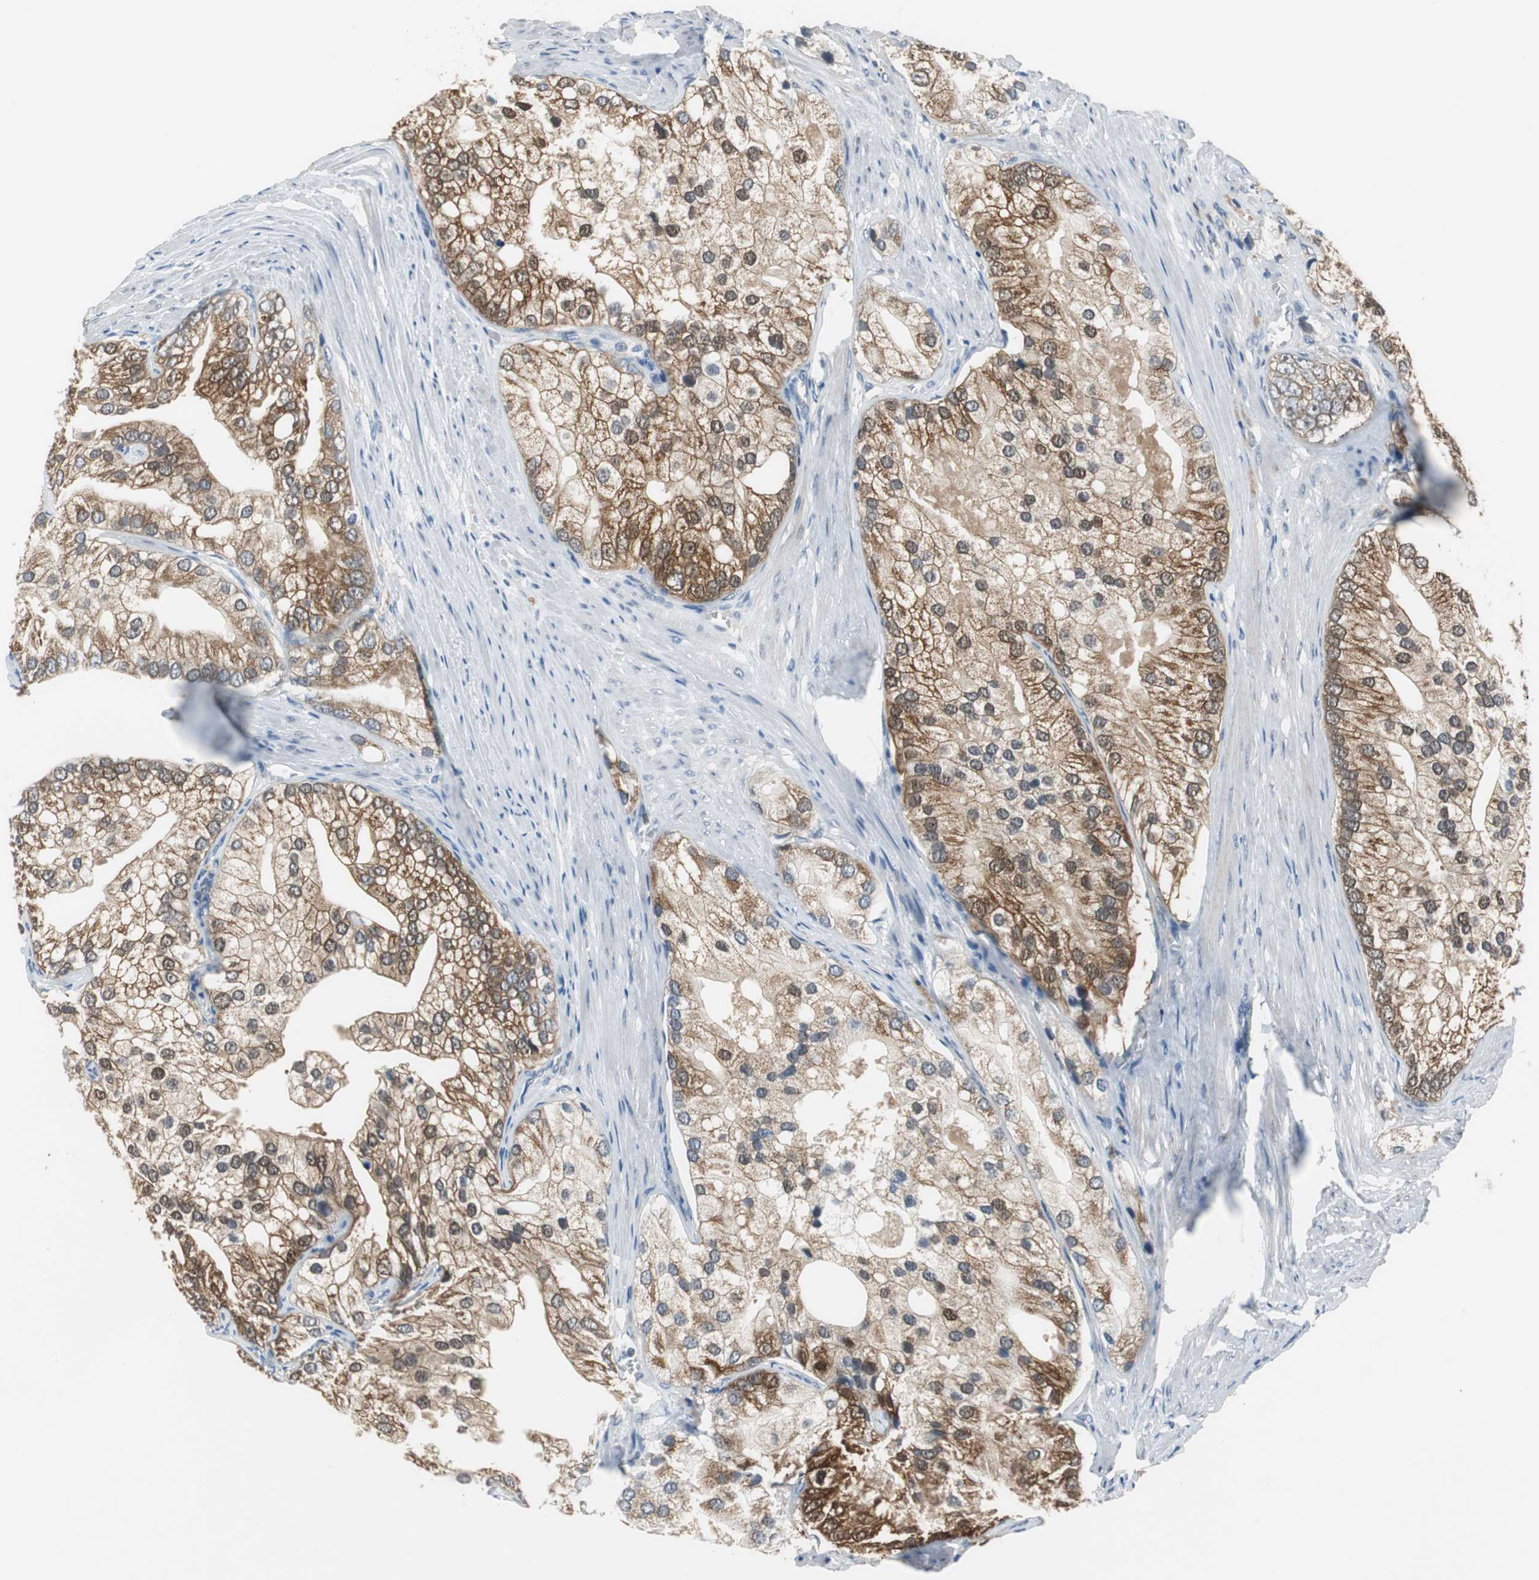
{"staining": {"intensity": "strong", "quantity": ">75%", "location": "cytoplasmic/membranous"}, "tissue": "prostate cancer", "cell_type": "Tumor cells", "image_type": "cancer", "snomed": [{"axis": "morphology", "description": "Adenocarcinoma, Low grade"}, {"axis": "topography", "description": "Prostate"}], "caption": "Human prostate cancer stained for a protein (brown) exhibits strong cytoplasmic/membranous positive staining in about >75% of tumor cells.", "gene": "PLAA", "patient": {"sex": "male", "age": 69}}